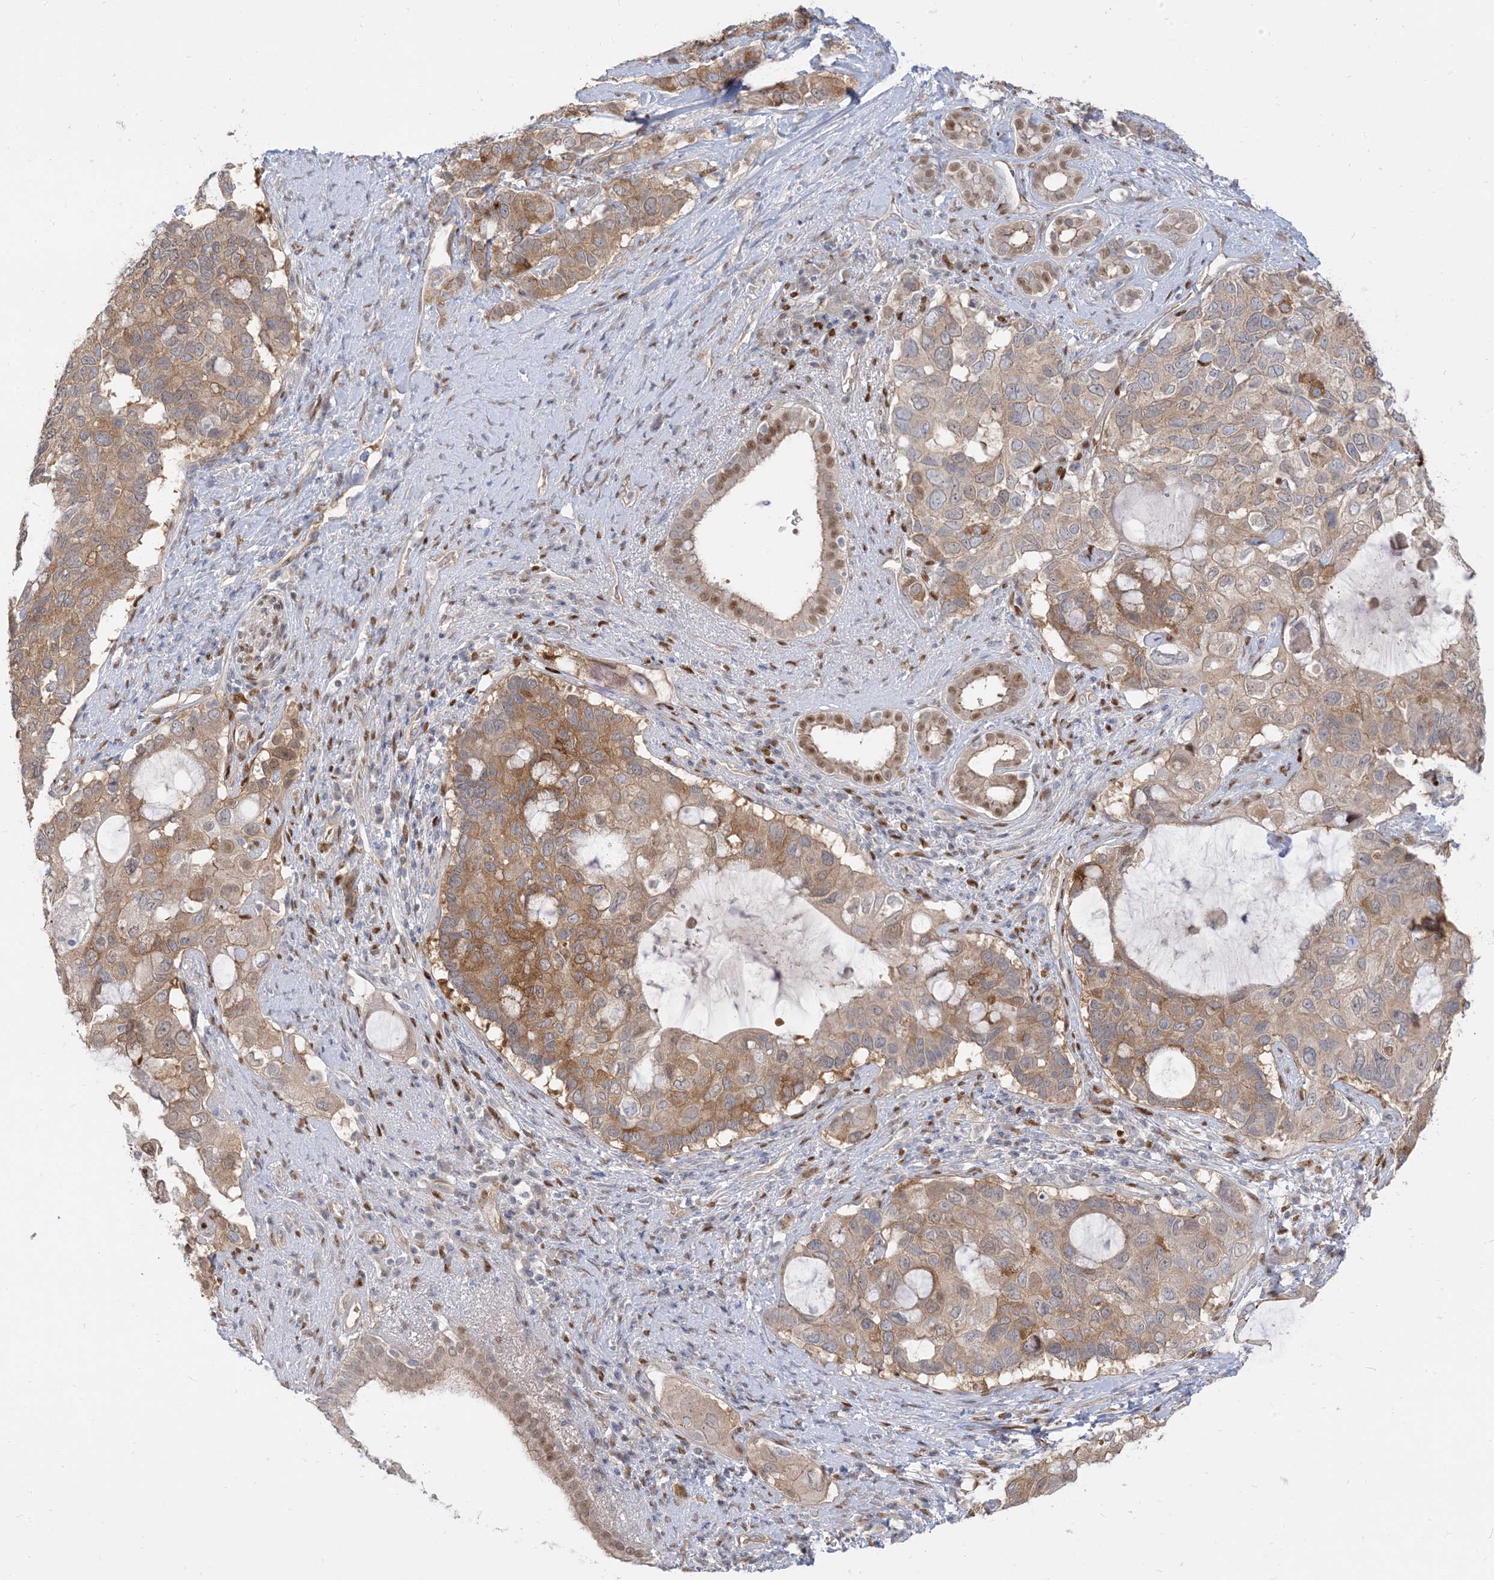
{"staining": {"intensity": "moderate", "quantity": "25%-75%", "location": "cytoplasmic/membranous"}, "tissue": "pancreatic cancer", "cell_type": "Tumor cells", "image_type": "cancer", "snomed": [{"axis": "morphology", "description": "Adenocarcinoma, NOS"}, {"axis": "topography", "description": "Pancreas"}], "caption": "Protein expression analysis of adenocarcinoma (pancreatic) demonstrates moderate cytoplasmic/membranous staining in about 25%-75% of tumor cells.", "gene": "RIN1", "patient": {"sex": "female", "age": 56}}